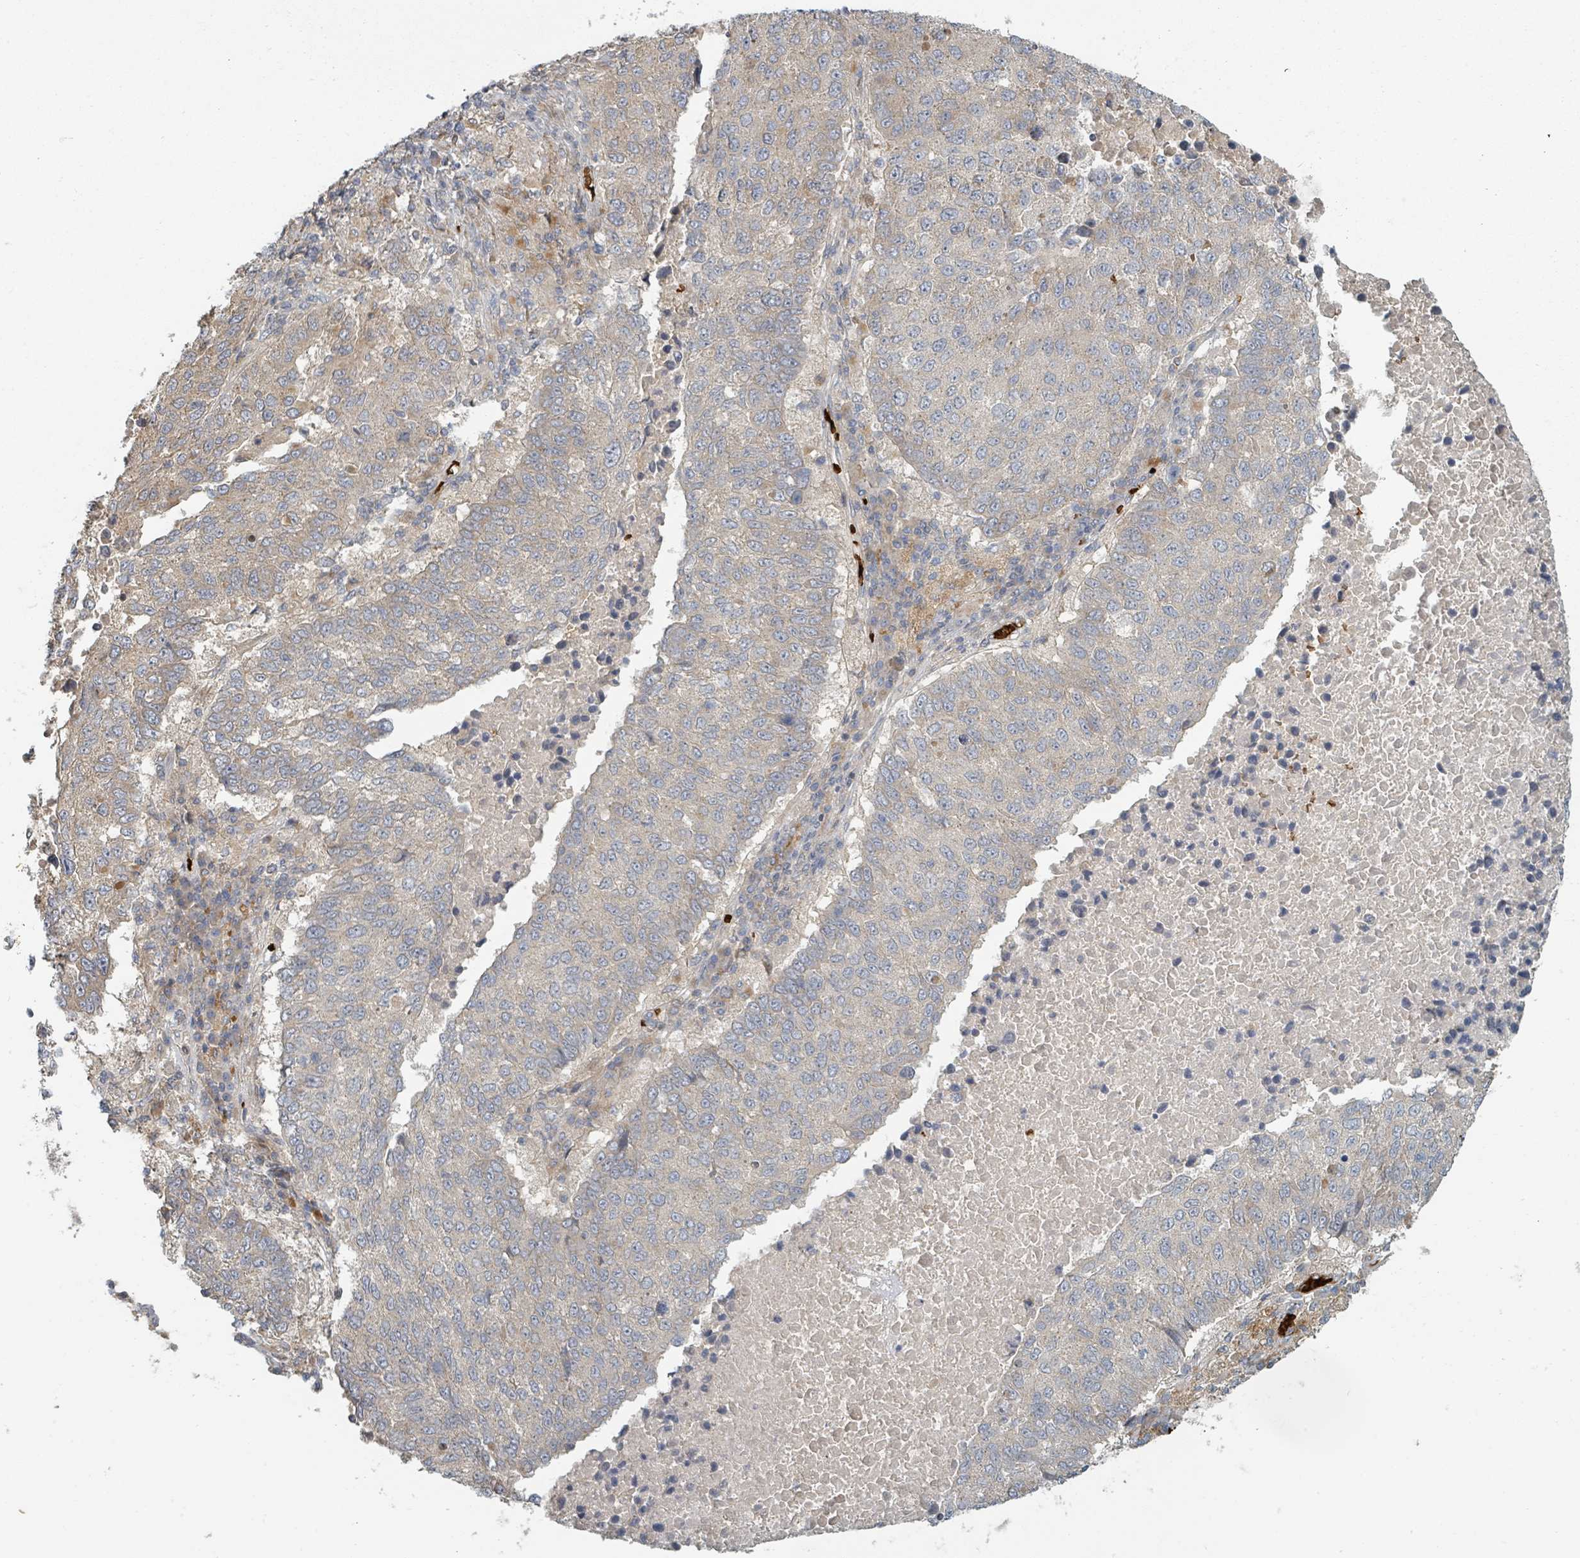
{"staining": {"intensity": "weak", "quantity": "25%-75%", "location": "cytoplasmic/membranous"}, "tissue": "lung cancer", "cell_type": "Tumor cells", "image_type": "cancer", "snomed": [{"axis": "morphology", "description": "Squamous cell carcinoma, NOS"}, {"axis": "topography", "description": "Lung"}], "caption": "Immunohistochemistry (DAB (3,3'-diaminobenzidine)) staining of human squamous cell carcinoma (lung) demonstrates weak cytoplasmic/membranous protein positivity in approximately 25%-75% of tumor cells.", "gene": "TRPC4AP", "patient": {"sex": "male", "age": 73}}